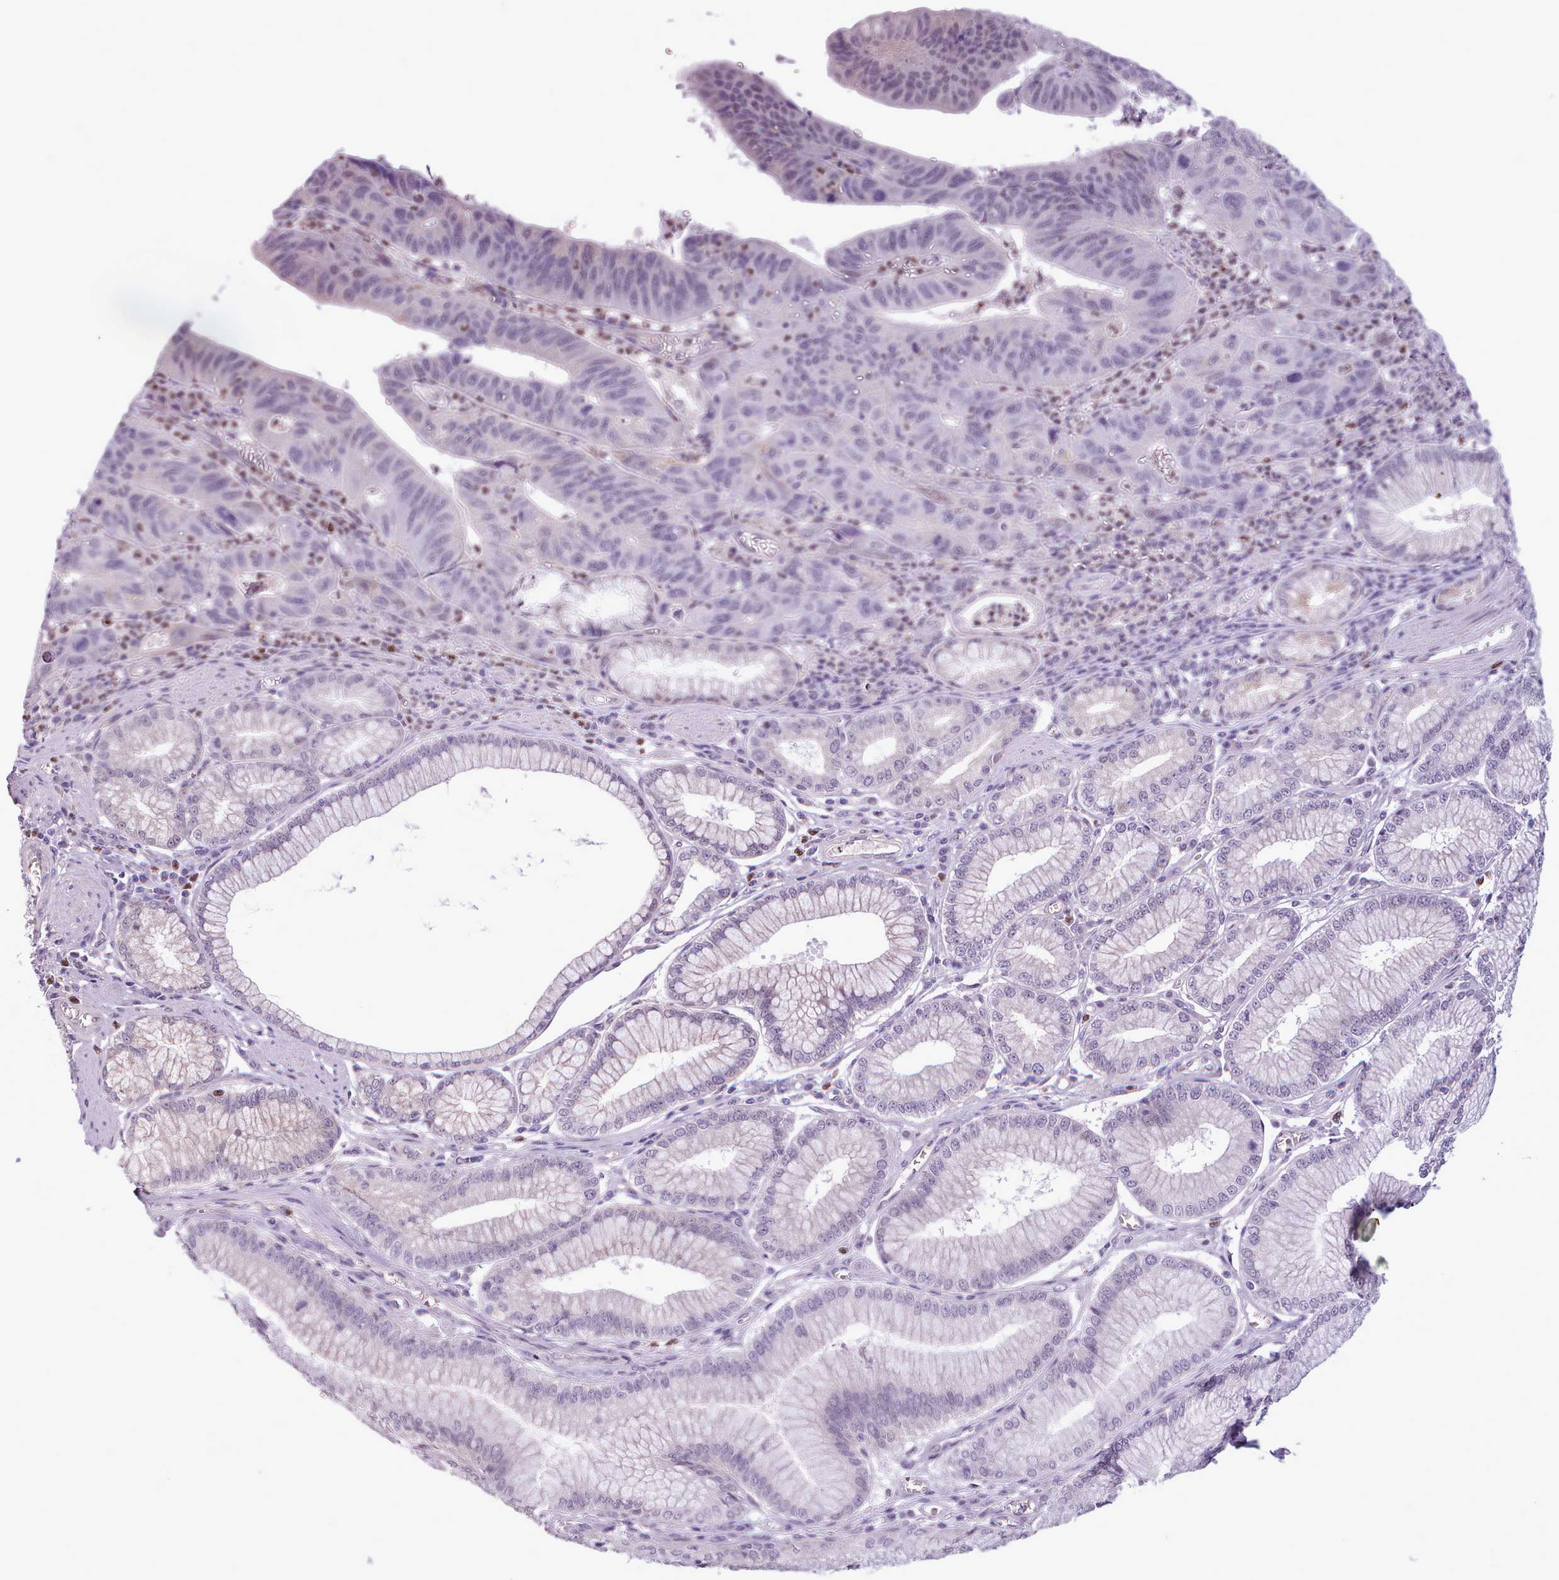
{"staining": {"intensity": "negative", "quantity": "none", "location": "none"}, "tissue": "stomach cancer", "cell_type": "Tumor cells", "image_type": "cancer", "snomed": [{"axis": "morphology", "description": "Adenocarcinoma, NOS"}, {"axis": "topography", "description": "Stomach"}], "caption": "Tumor cells are negative for protein expression in human stomach adenocarcinoma.", "gene": "SLURP1", "patient": {"sex": "male", "age": 59}}